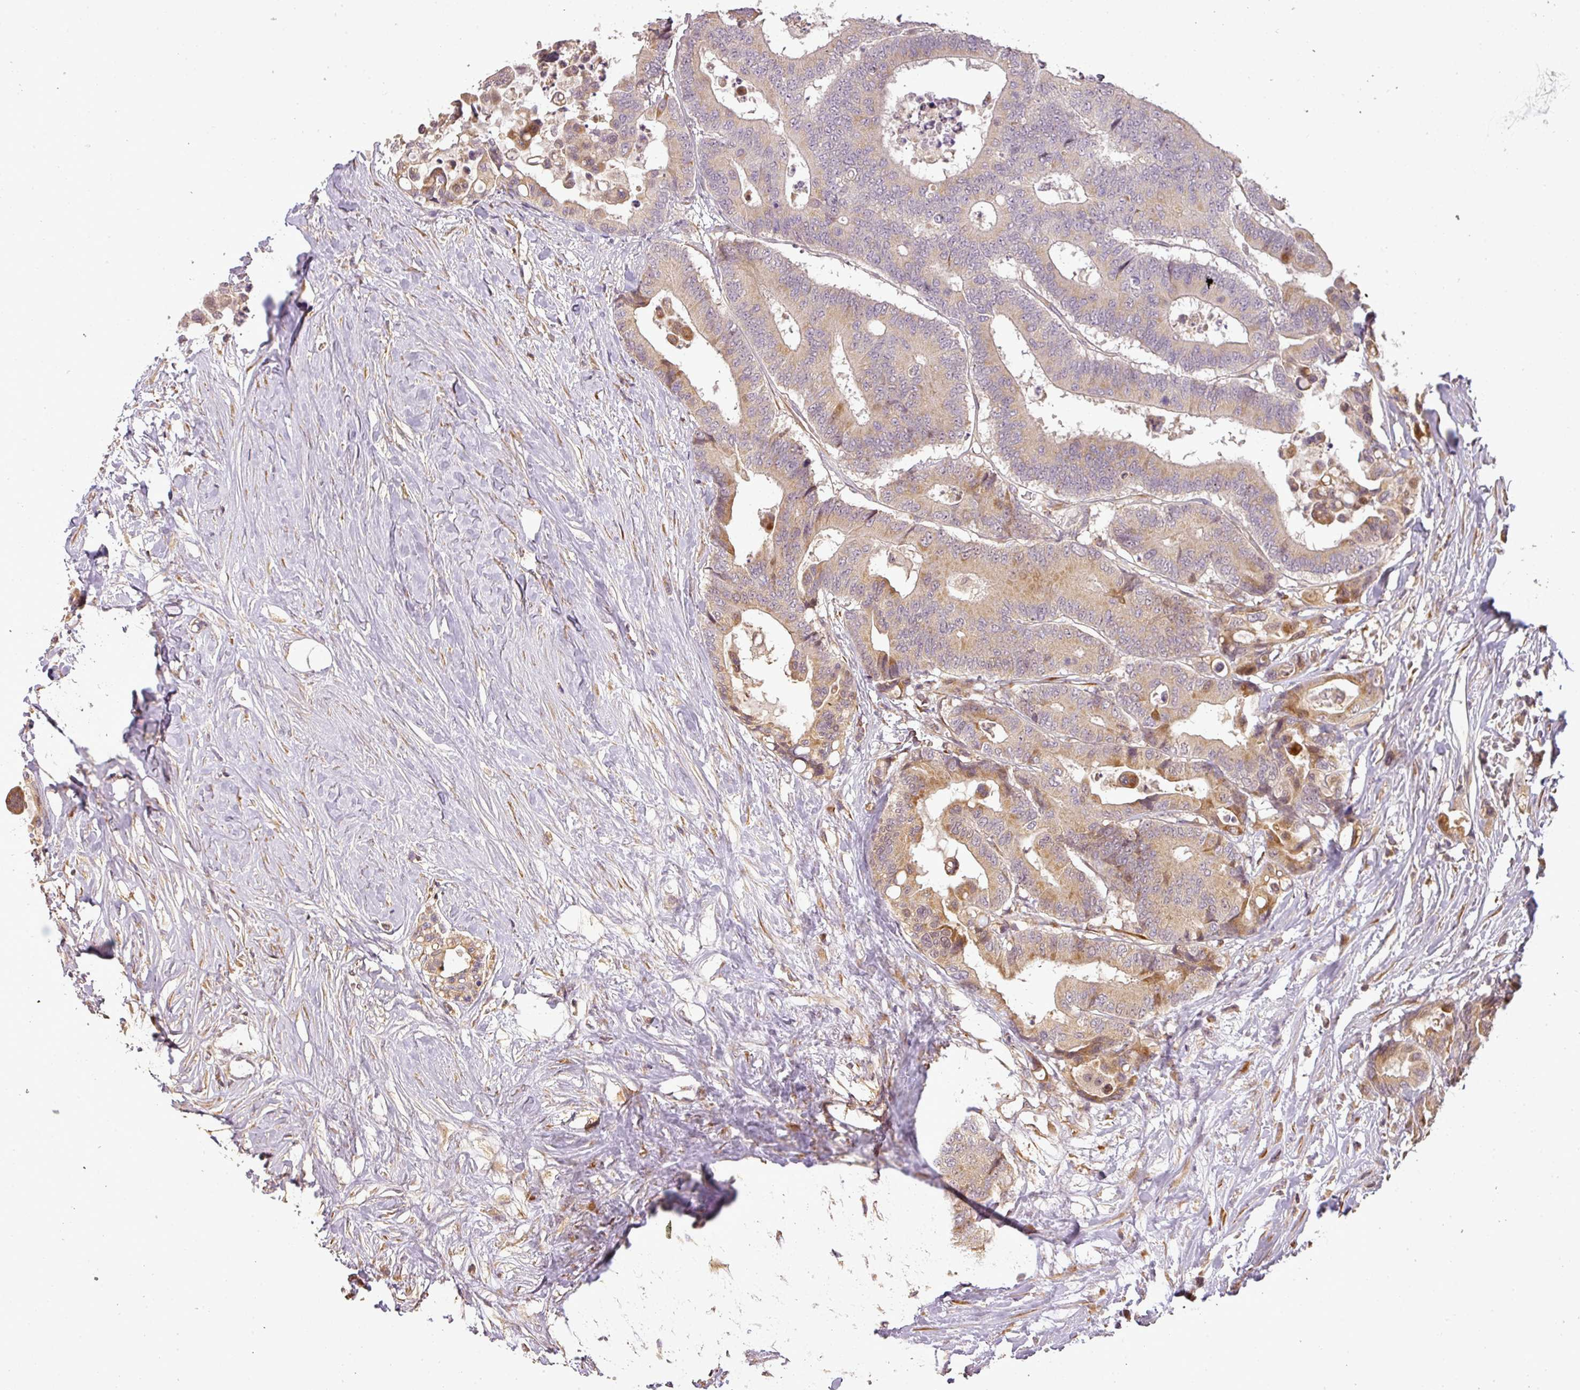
{"staining": {"intensity": "moderate", "quantity": "25%-75%", "location": "cytoplasmic/membranous"}, "tissue": "colorectal cancer", "cell_type": "Tumor cells", "image_type": "cancer", "snomed": [{"axis": "morphology", "description": "Normal tissue, NOS"}, {"axis": "morphology", "description": "Adenocarcinoma, NOS"}, {"axis": "topography", "description": "Colon"}], "caption": "IHC of adenocarcinoma (colorectal) exhibits medium levels of moderate cytoplasmic/membranous positivity in about 25%-75% of tumor cells.", "gene": "FAIM", "patient": {"sex": "male", "age": 82}}